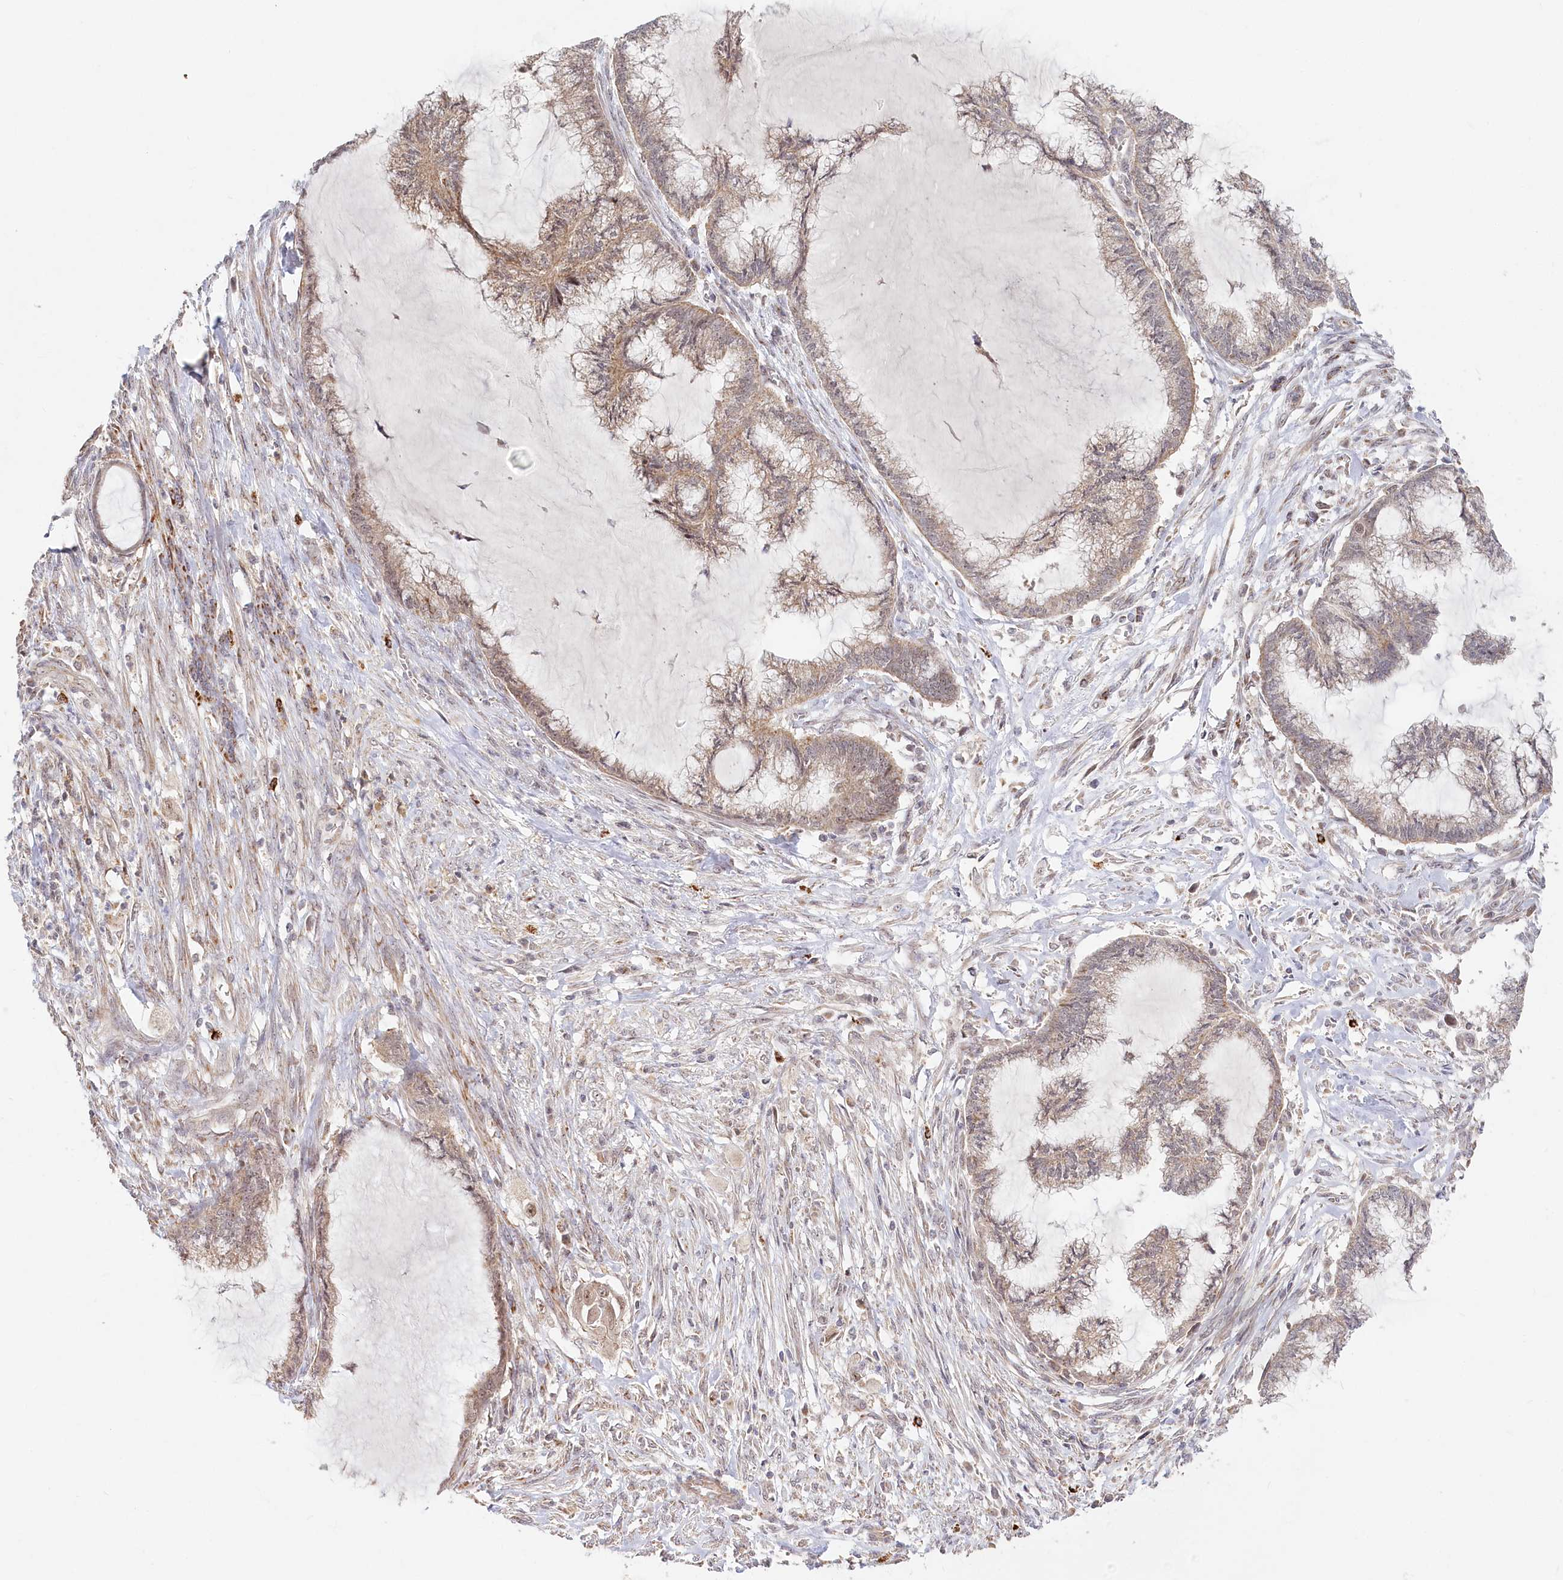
{"staining": {"intensity": "weak", "quantity": "25%-75%", "location": "cytoplasmic/membranous"}, "tissue": "endometrial cancer", "cell_type": "Tumor cells", "image_type": "cancer", "snomed": [{"axis": "morphology", "description": "Adenocarcinoma, NOS"}, {"axis": "topography", "description": "Endometrium"}], "caption": "Immunohistochemistry photomicrograph of neoplastic tissue: endometrial cancer stained using IHC demonstrates low levels of weak protein expression localized specifically in the cytoplasmic/membranous of tumor cells, appearing as a cytoplasmic/membranous brown color.", "gene": "RTN4IP1", "patient": {"sex": "female", "age": 86}}